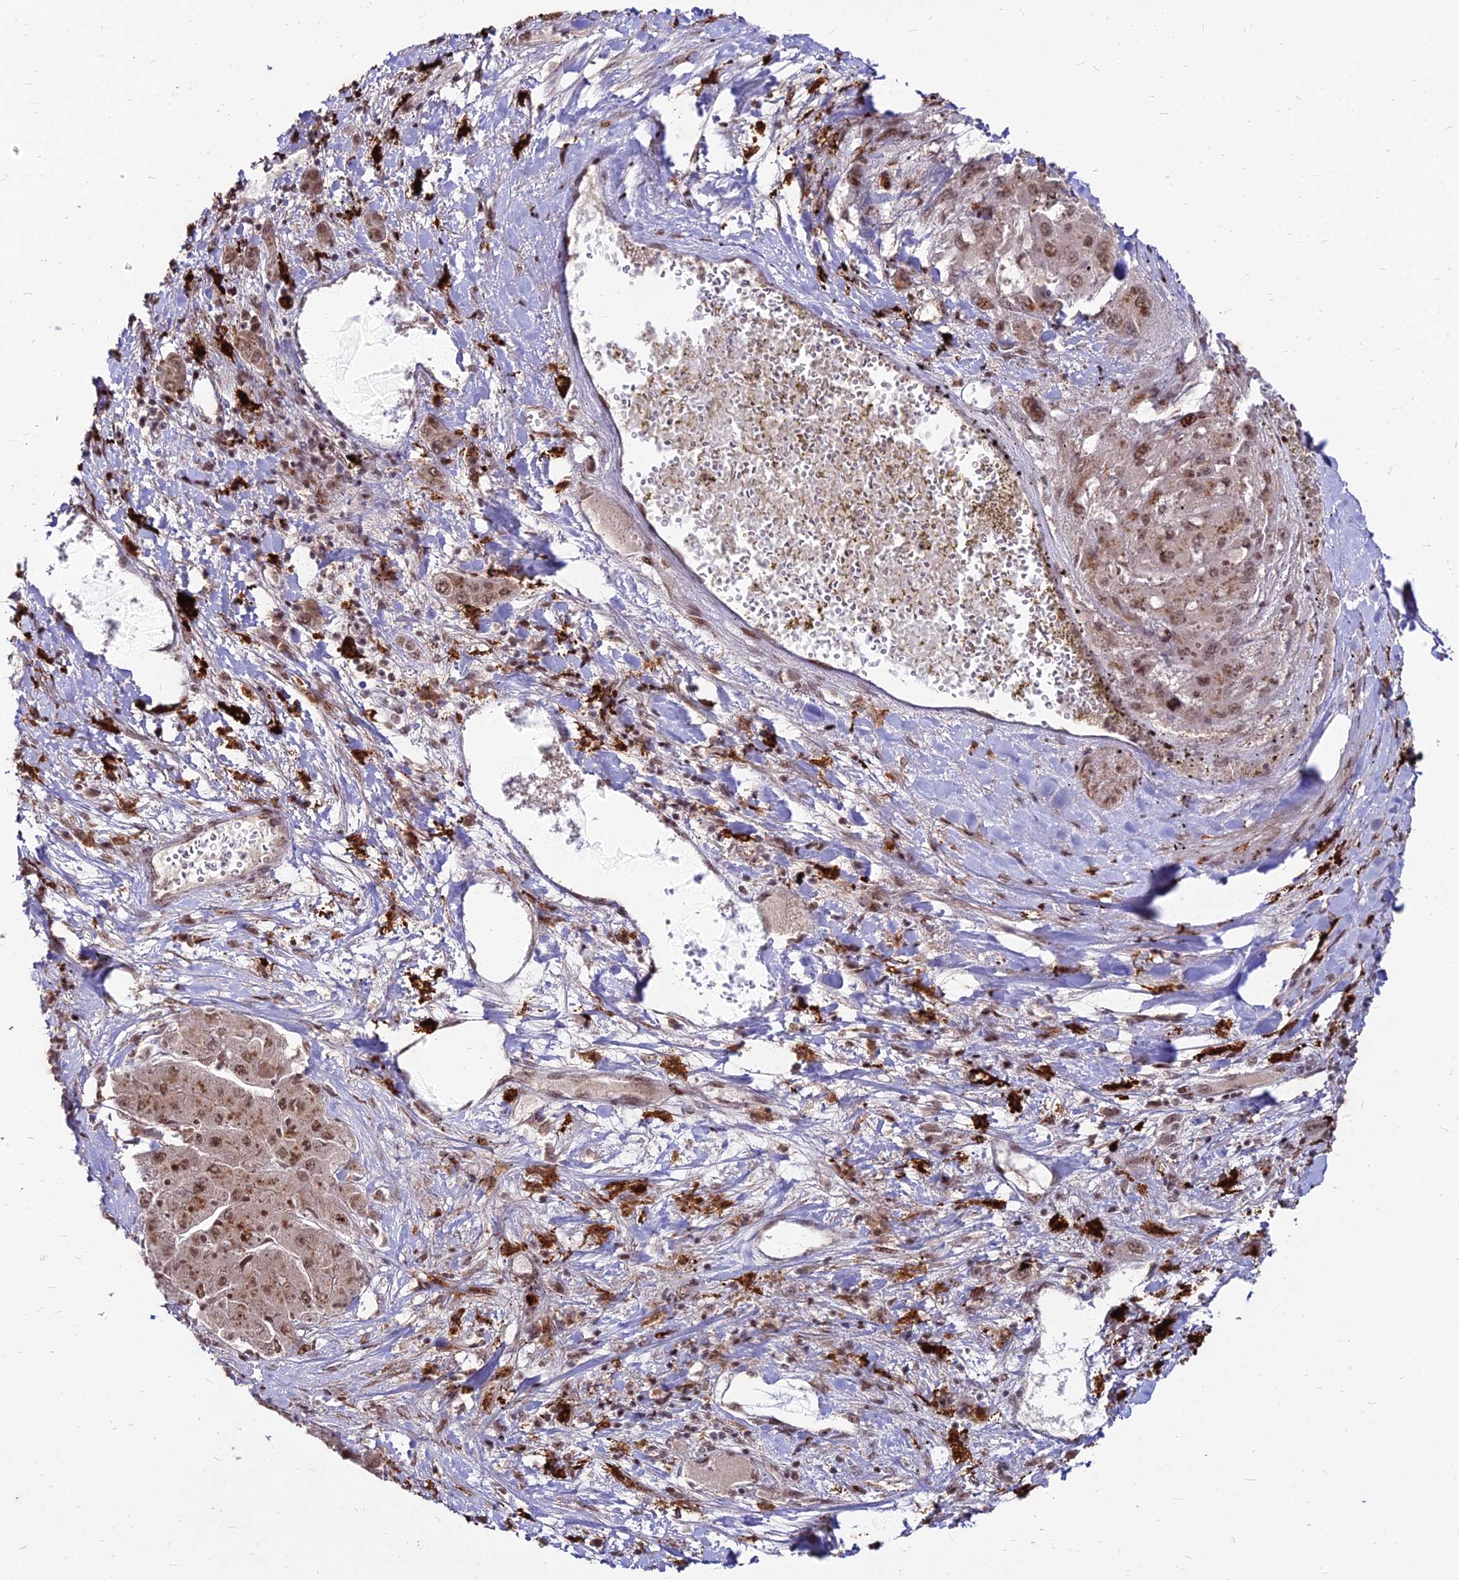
{"staining": {"intensity": "moderate", "quantity": ">75%", "location": "nuclear"}, "tissue": "liver cancer", "cell_type": "Tumor cells", "image_type": "cancer", "snomed": [{"axis": "morphology", "description": "Carcinoma, Hepatocellular, NOS"}, {"axis": "topography", "description": "Liver"}], "caption": "Liver cancer (hepatocellular carcinoma) stained for a protein (brown) displays moderate nuclear positive positivity in about >75% of tumor cells.", "gene": "ZBED4", "patient": {"sex": "female", "age": 73}}